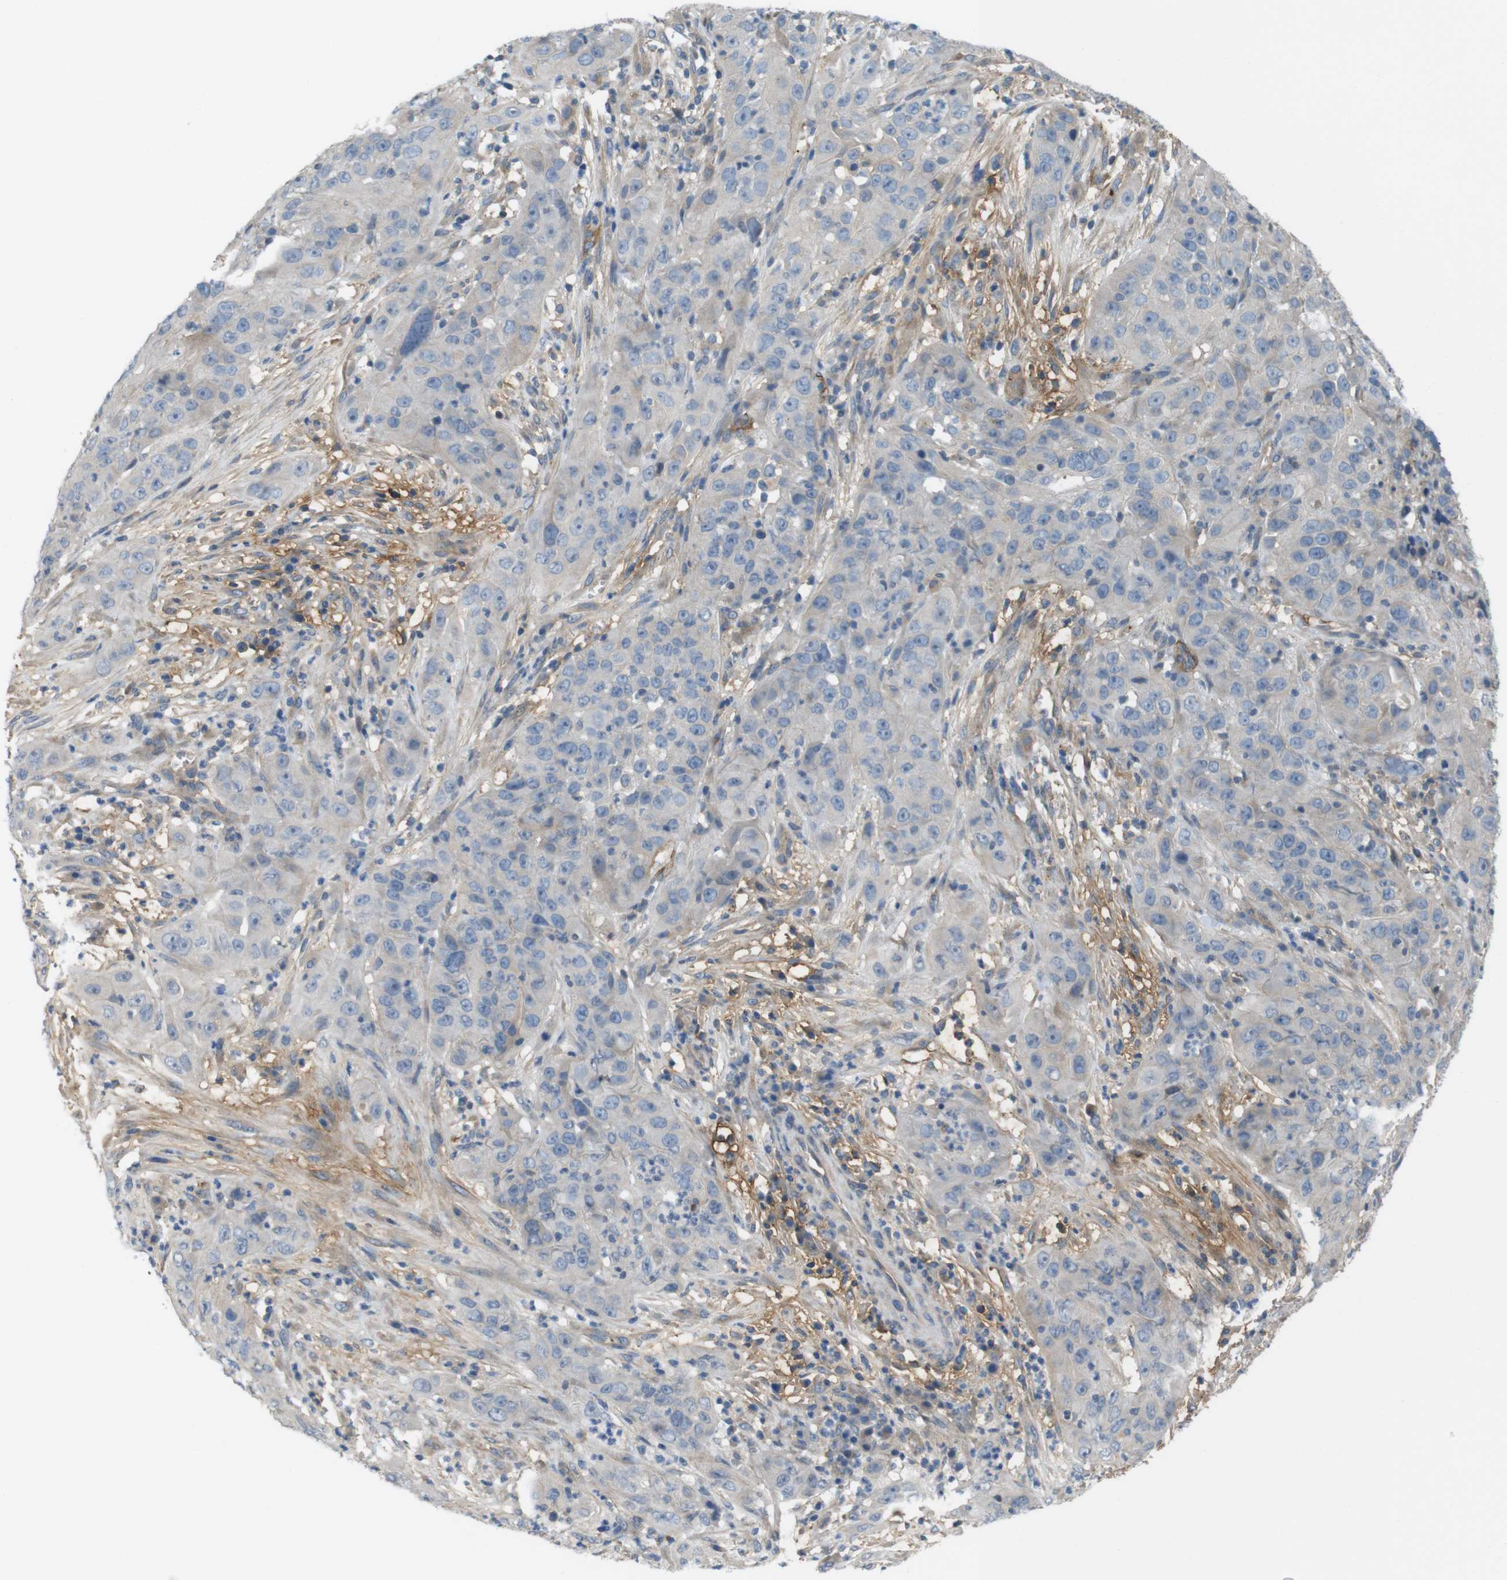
{"staining": {"intensity": "weak", "quantity": ">75%", "location": "cytoplasmic/membranous"}, "tissue": "cervical cancer", "cell_type": "Tumor cells", "image_type": "cancer", "snomed": [{"axis": "morphology", "description": "Squamous cell carcinoma, NOS"}, {"axis": "topography", "description": "Cervix"}], "caption": "Immunohistochemistry micrograph of human squamous cell carcinoma (cervical) stained for a protein (brown), which displays low levels of weak cytoplasmic/membranous positivity in about >75% of tumor cells.", "gene": "BVES", "patient": {"sex": "female", "age": 32}}